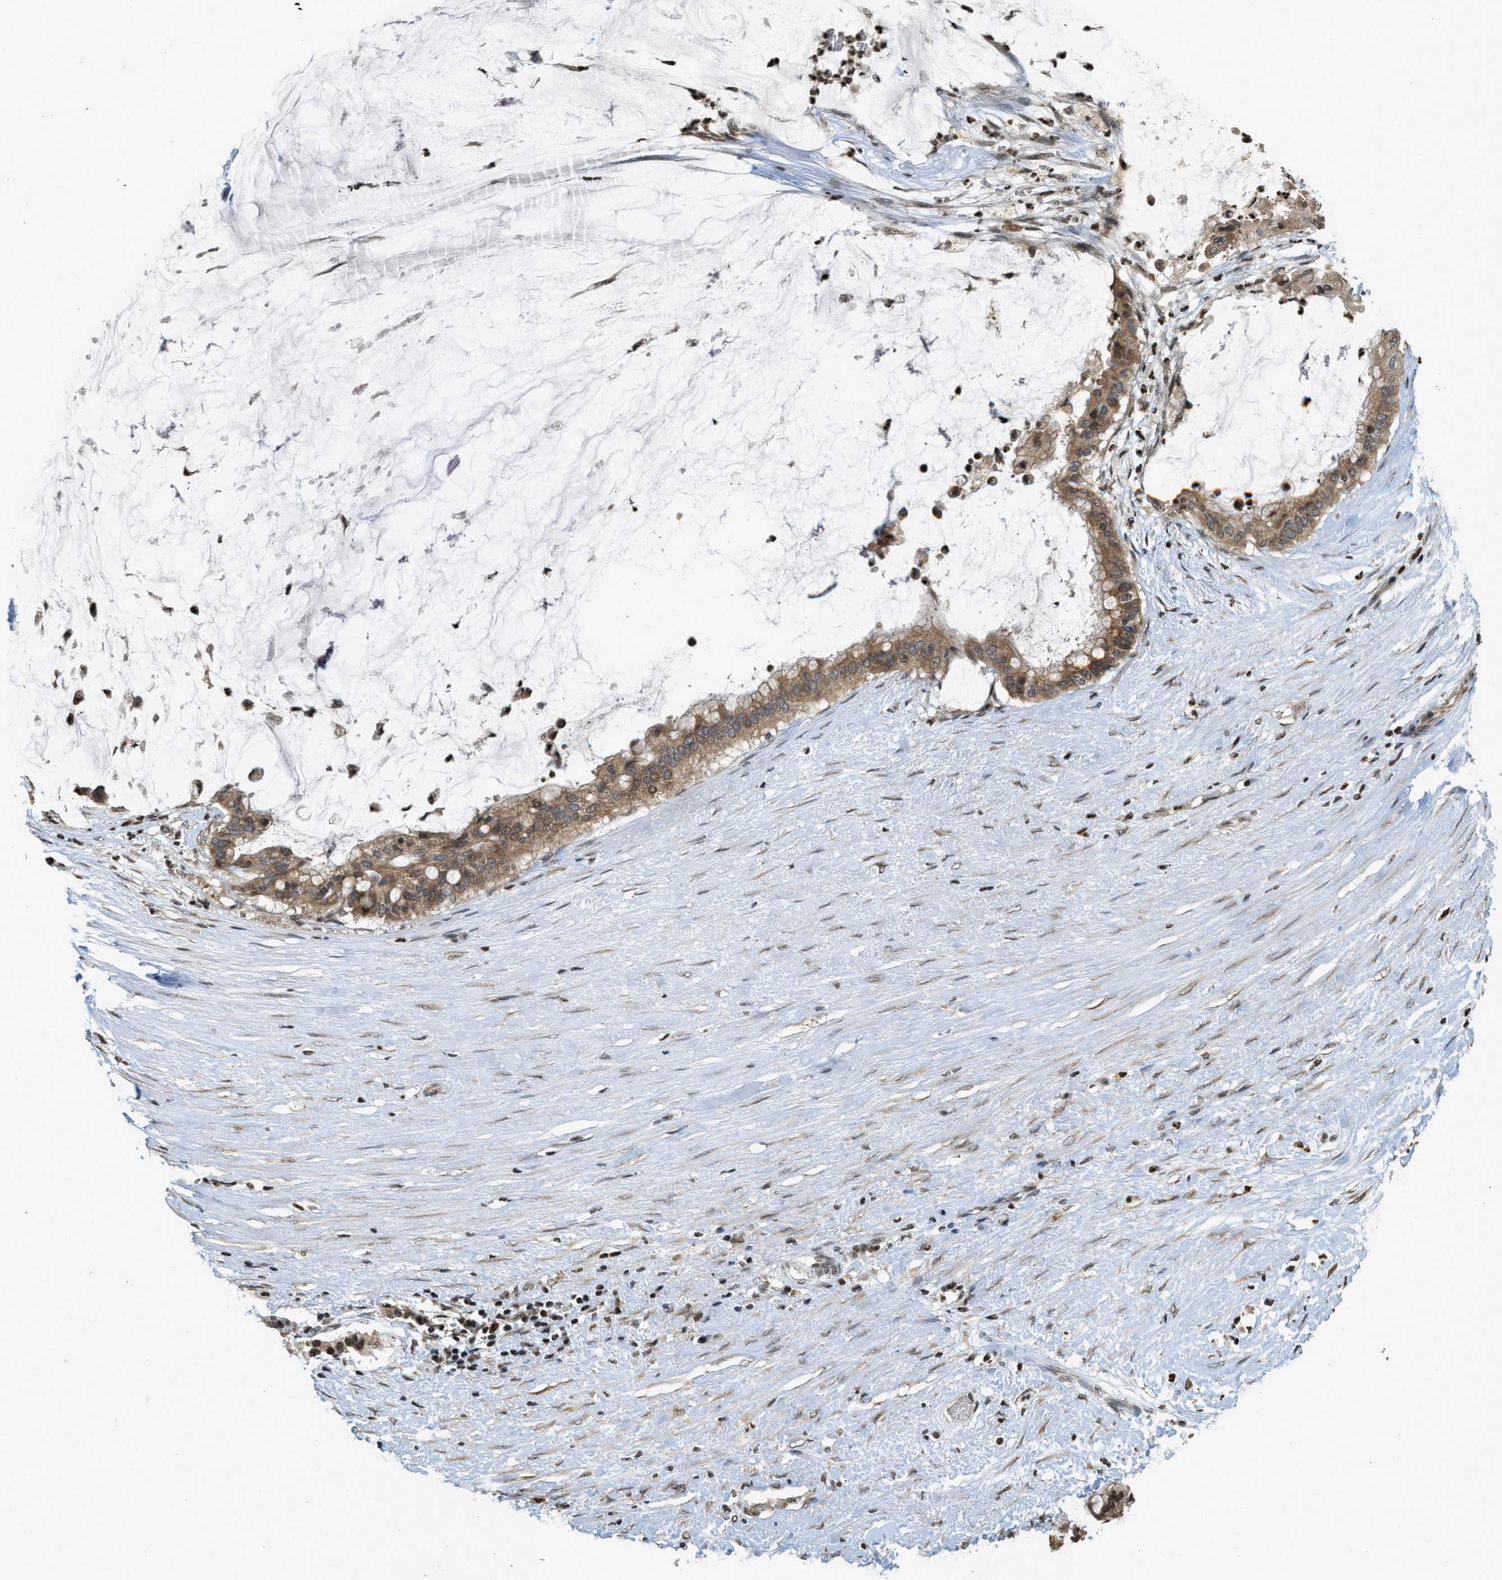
{"staining": {"intensity": "moderate", "quantity": ">75%", "location": "cytoplasmic/membranous"}, "tissue": "pancreatic cancer", "cell_type": "Tumor cells", "image_type": "cancer", "snomed": [{"axis": "morphology", "description": "Adenocarcinoma, NOS"}, {"axis": "topography", "description": "Pancreas"}], "caption": "Immunohistochemistry staining of pancreatic adenocarcinoma, which displays medium levels of moderate cytoplasmic/membranous expression in approximately >75% of tumor cells indicating moderate cytoplasmic/membranous protein expression. The staining was performed using DAB (brown) for protein detection and nuclei were counterstained in hematoxylin (blue).", "gene": "SIAH1", "patient": {"sex": "male", "age": 41}}